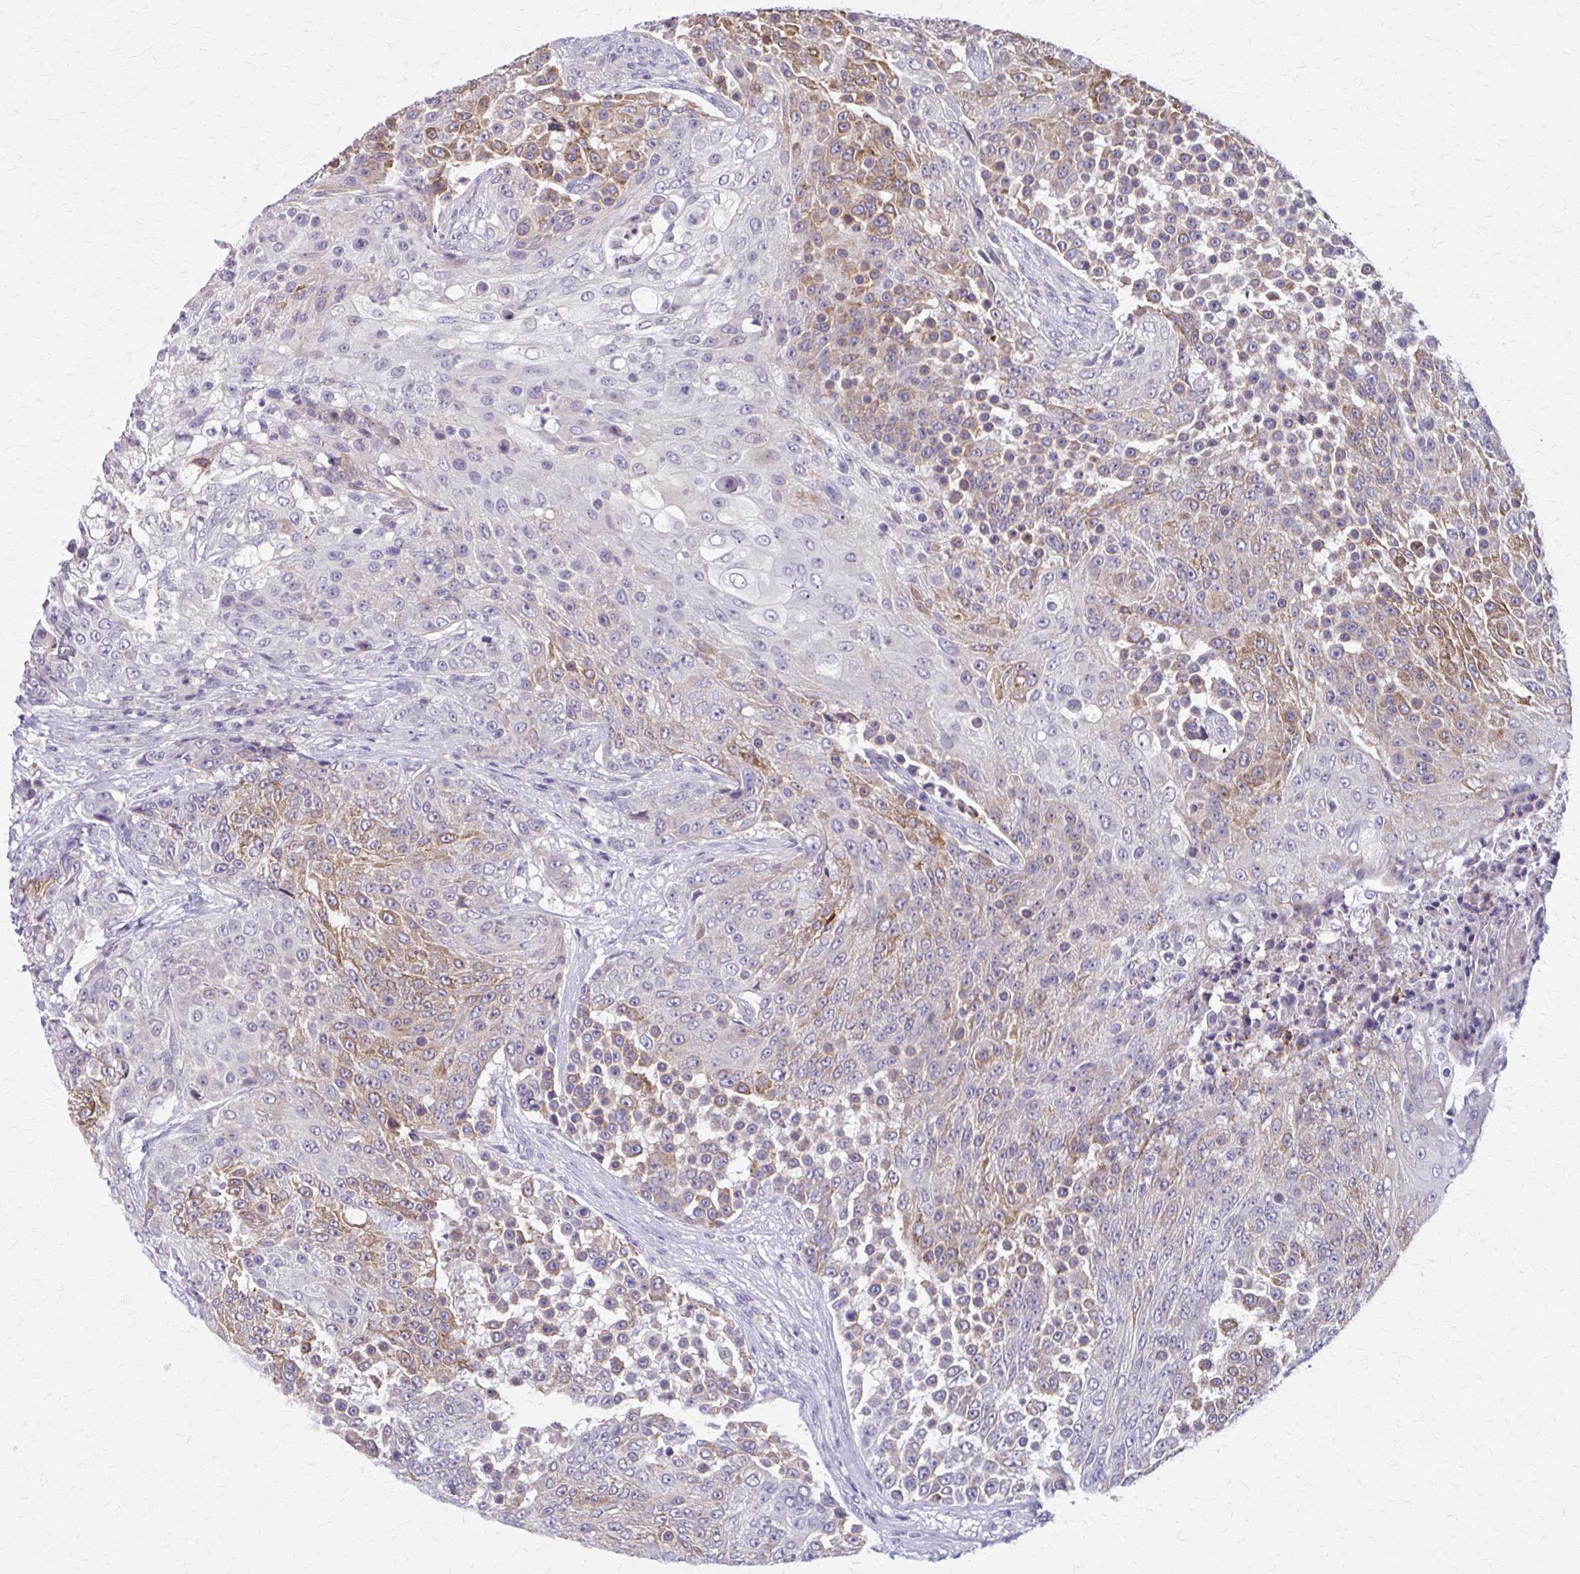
{"staining": {"intensity": "moderate", "quantity": "25%-75%", "location": "cytoplasmic/membranous"}, "tissue": "urothelial cancer", "cell_type": "Tumor cells", "image_type": "cancer", "snomed": [{"axis": "morphology", "description": "Urothelial carcinoma, High grade"}, {"axis": "topography", "description": "Urinary bladder"}], "caption": "IHC micrograph of human urothelial carcinoma (high-grade) stained for a protein (brown), which displays medium levels of moderate cytoplasmic/membranous positivity in approximately 25%-75% of tumor cells.", "gene": "OR4A47", "patient": {"sex": "female", "age": 63}}